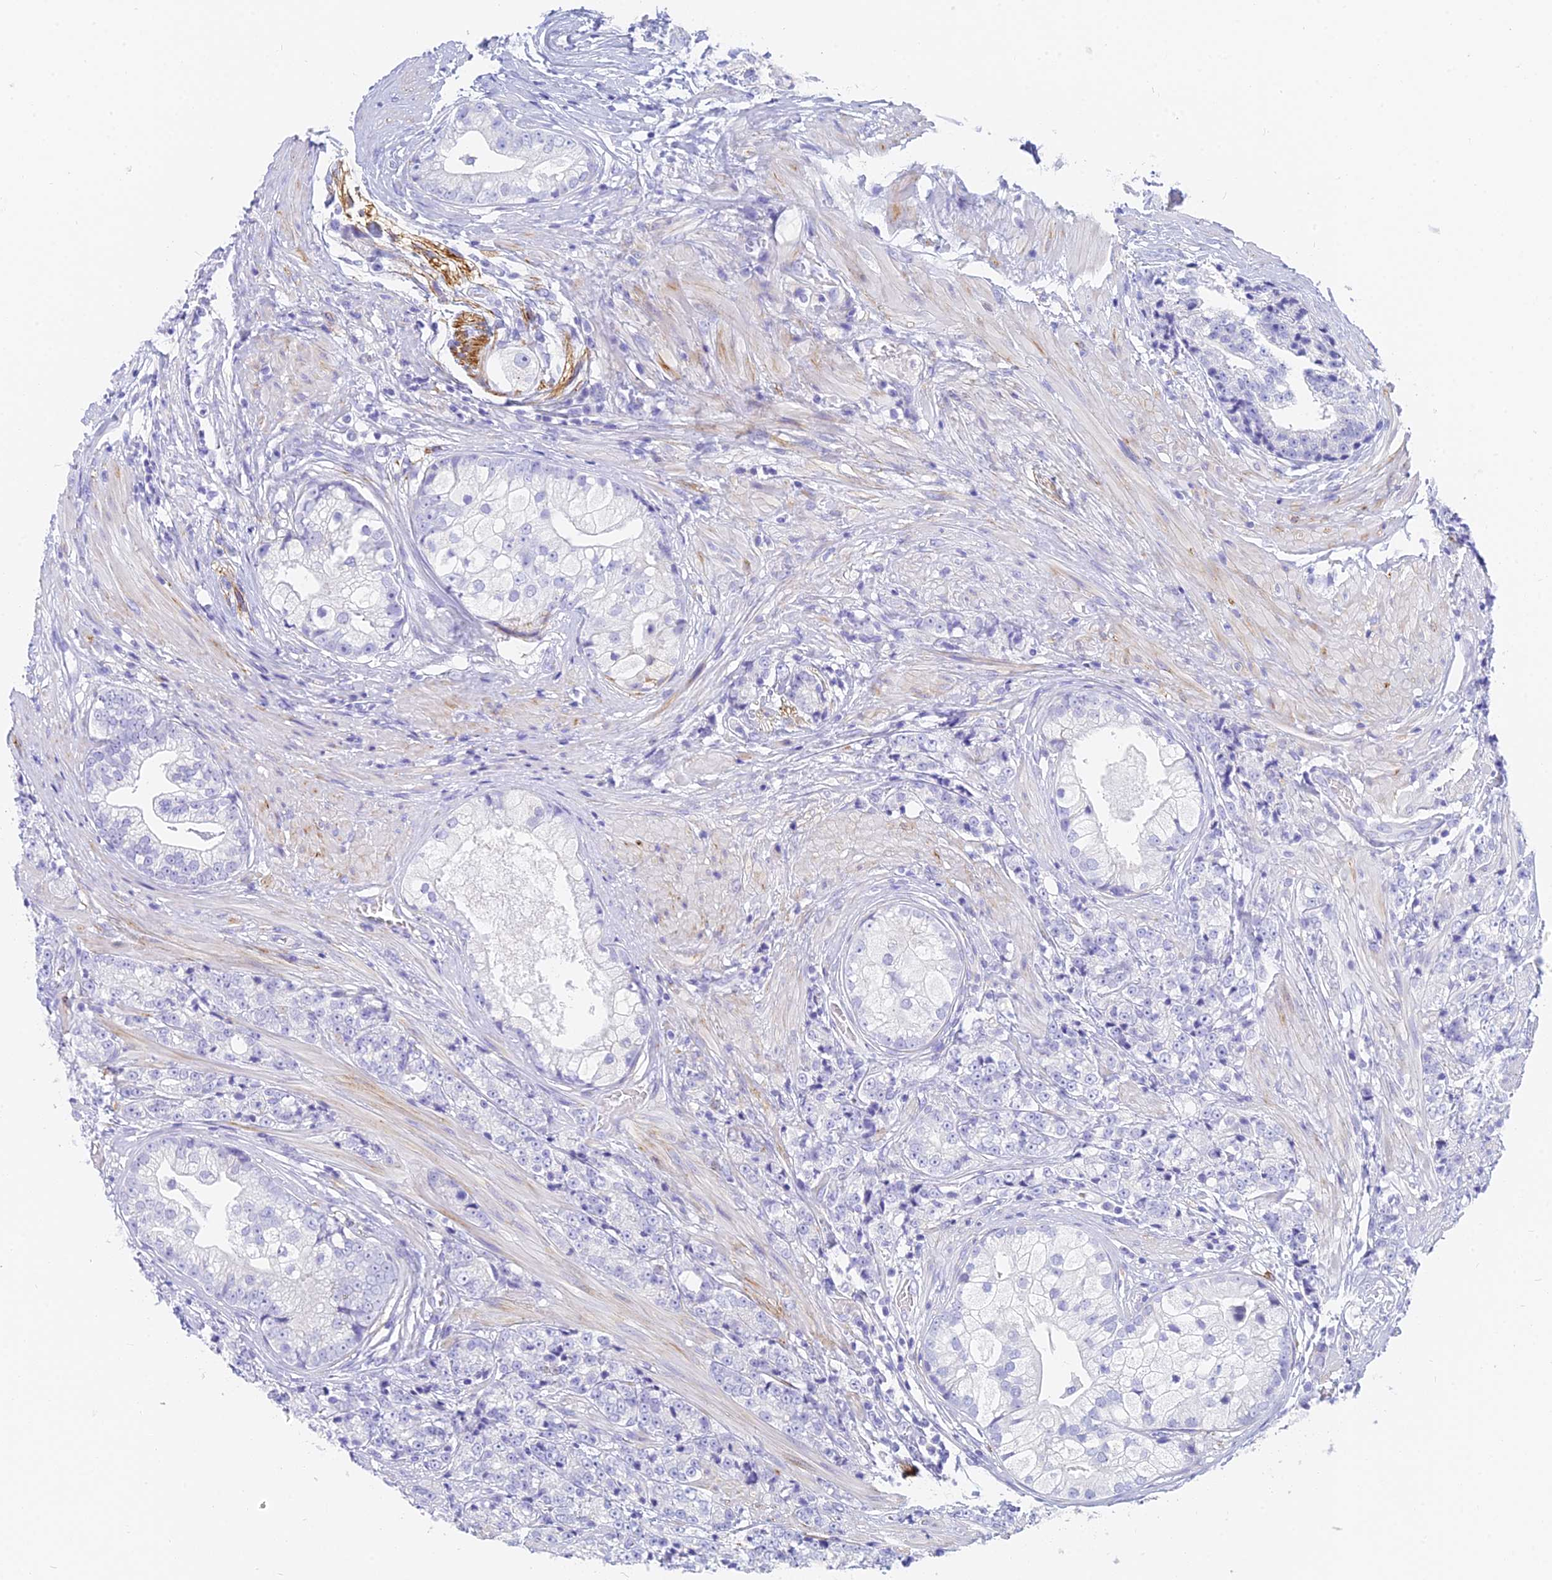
{"staining": {"intensity": "negative", "quantity": "none", "location": "none"}, "tissue": "prostate cancer", "cell_type": "Tumor cells", "image_type": "cancer", "snomed": [{"axis": "morphology", "description": "Adenocarcinoma, High grade"}, {"axis": "topography", "description": "Prostate"}], "caption": "DAB (3,3'-diaminobenzidine) immunohistochemical staining of prostate cancer (high-grade adenocarcinoma) reveals no significant staining in tumor cells.", "gene": "SLC36A2", "patient": {"sex": "male", "age": 69}}